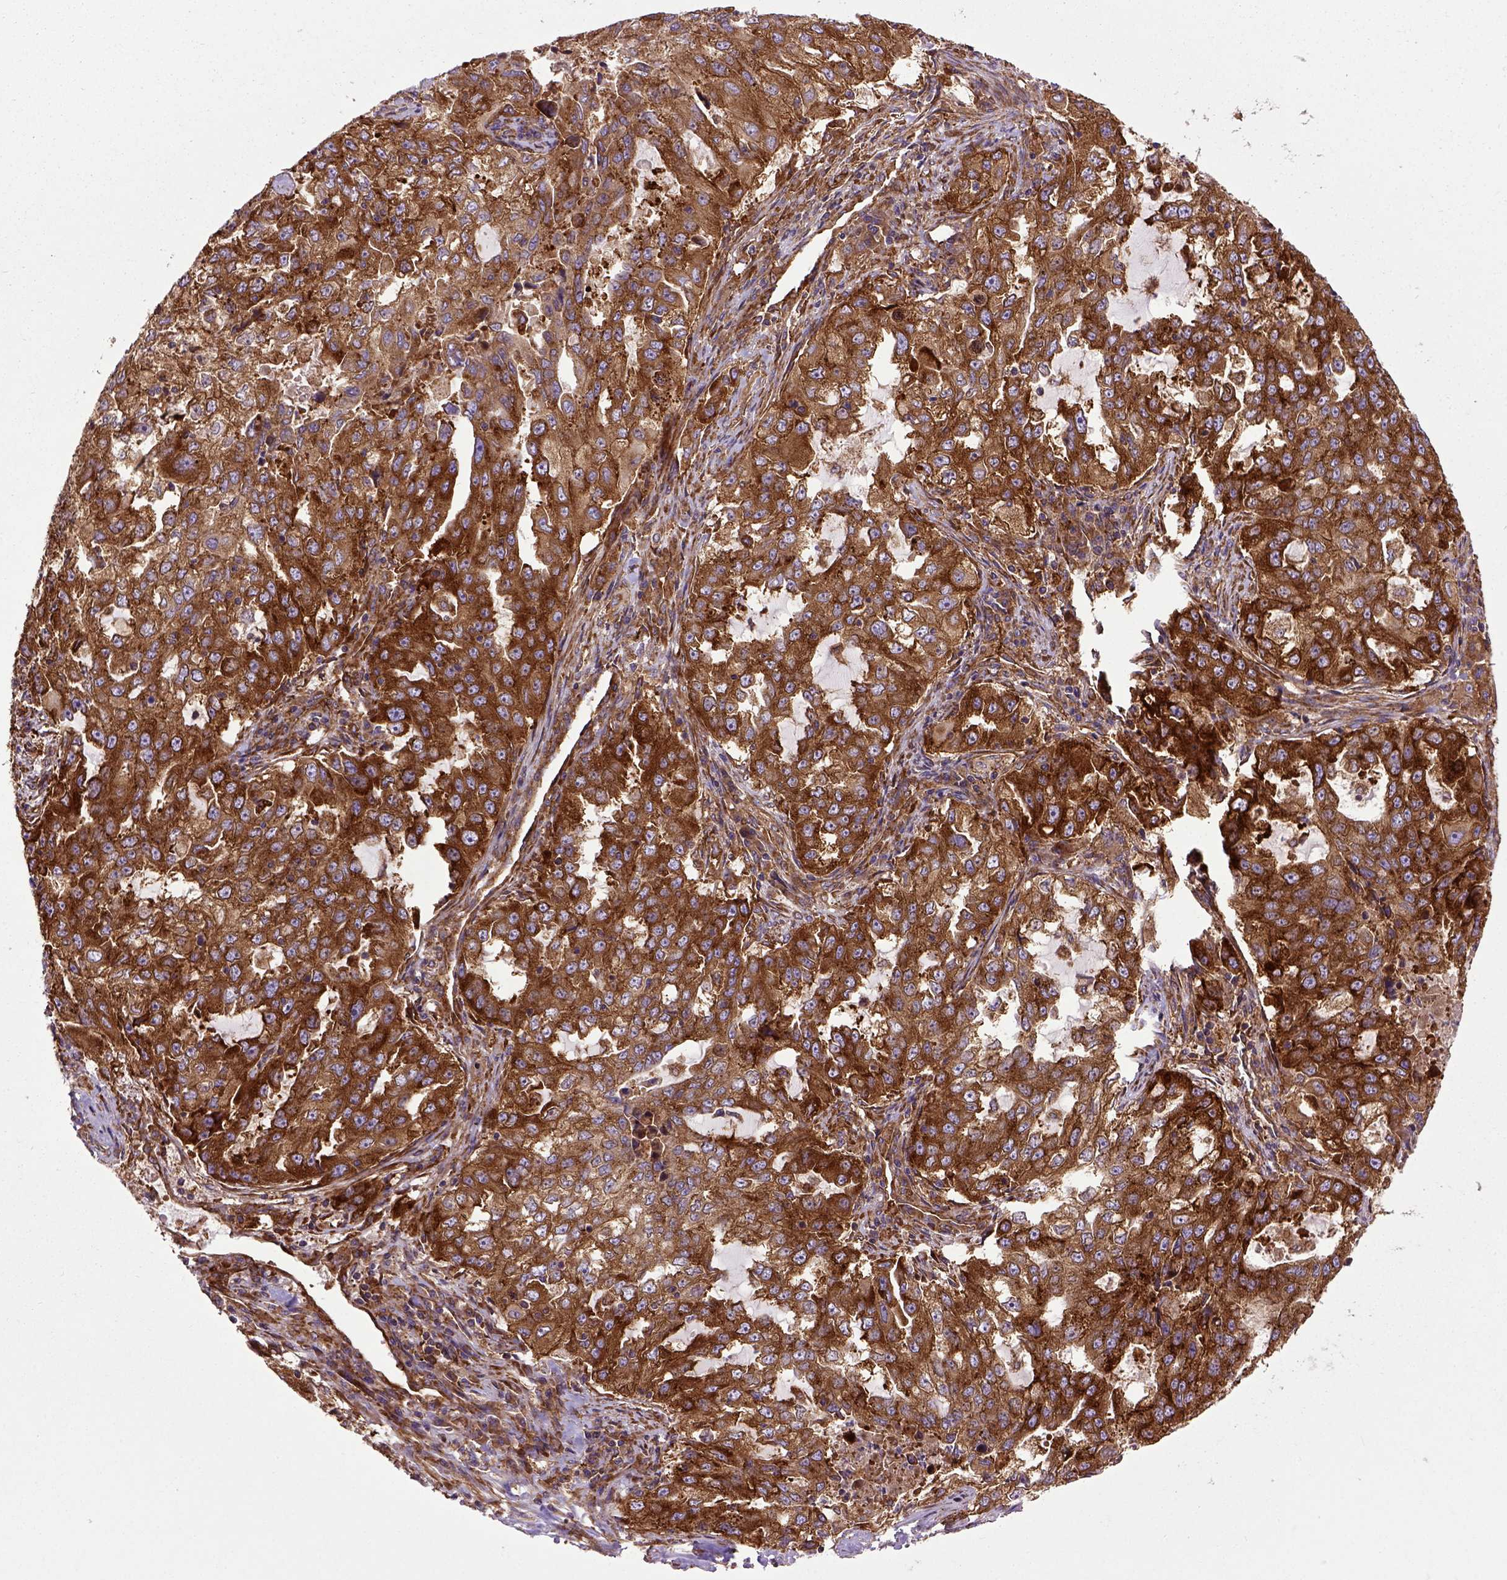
{"staining": {"intensity": "strong", "quantity": ">75%", "location": "cytoplasmic/membranous"}, "tissue": "lung cancer", "cell_type": "Tumor cells", "image_type": "cancer", "snomed": [{"axis": "morphology", "description": "Adenocarcinoma, NOS"}, {"axis": "topography", "description": "Lung"}], "caption": "Adenocarcinoma (lung) was stained to show a protein in brown. There is high levels of strong cytoplasmic/membranous staining in about >75% of tumor cells.", "gene": "CAPRIN1", "patient": {"sex": "female", "age": 61}}